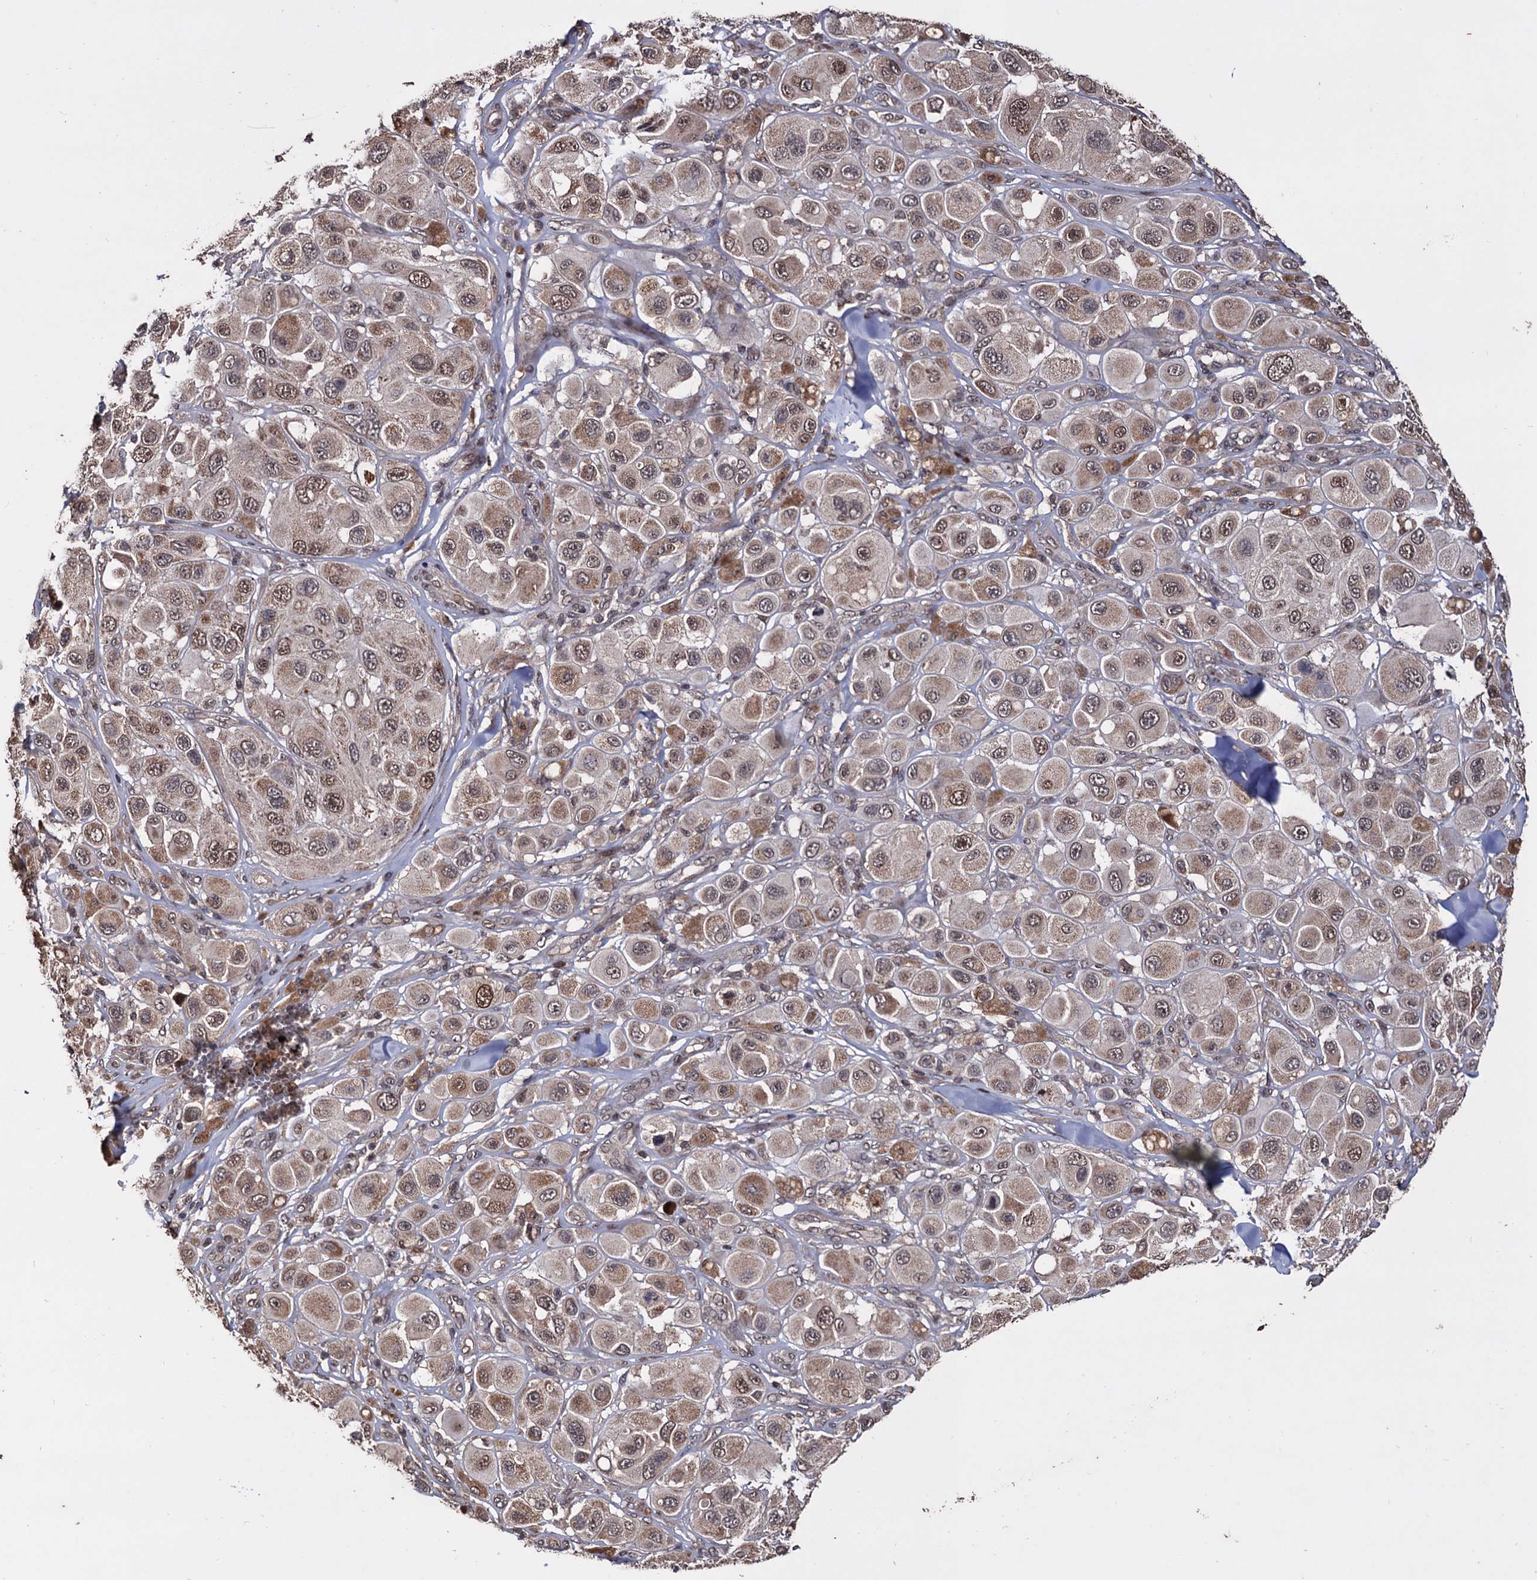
{"staining": {"intensity": "moderate", "quantity": ">75%", "location": "cytoplasmic/membranous,nuclear"}, "tissue": "melanoma", "cell_type": "Tumor cells", "image_type": "cancer", "snomed": [{"axis": "morphology", "description": "Malignant melanoma, Metastatic site"}, {"axis": "topography", "description": "Skin"}], "caption": "A histopathology image of human malignant melanoma (metastatic site) stained for a protein exhibits moderate cytoplasmic/membranous and nuclear brown staining in tumor cells. The protein of interest is shown in brown color, while the nuclei are stained blue.", "gene": "KLF5", "patient": {"sex": "male", "age": 41}}